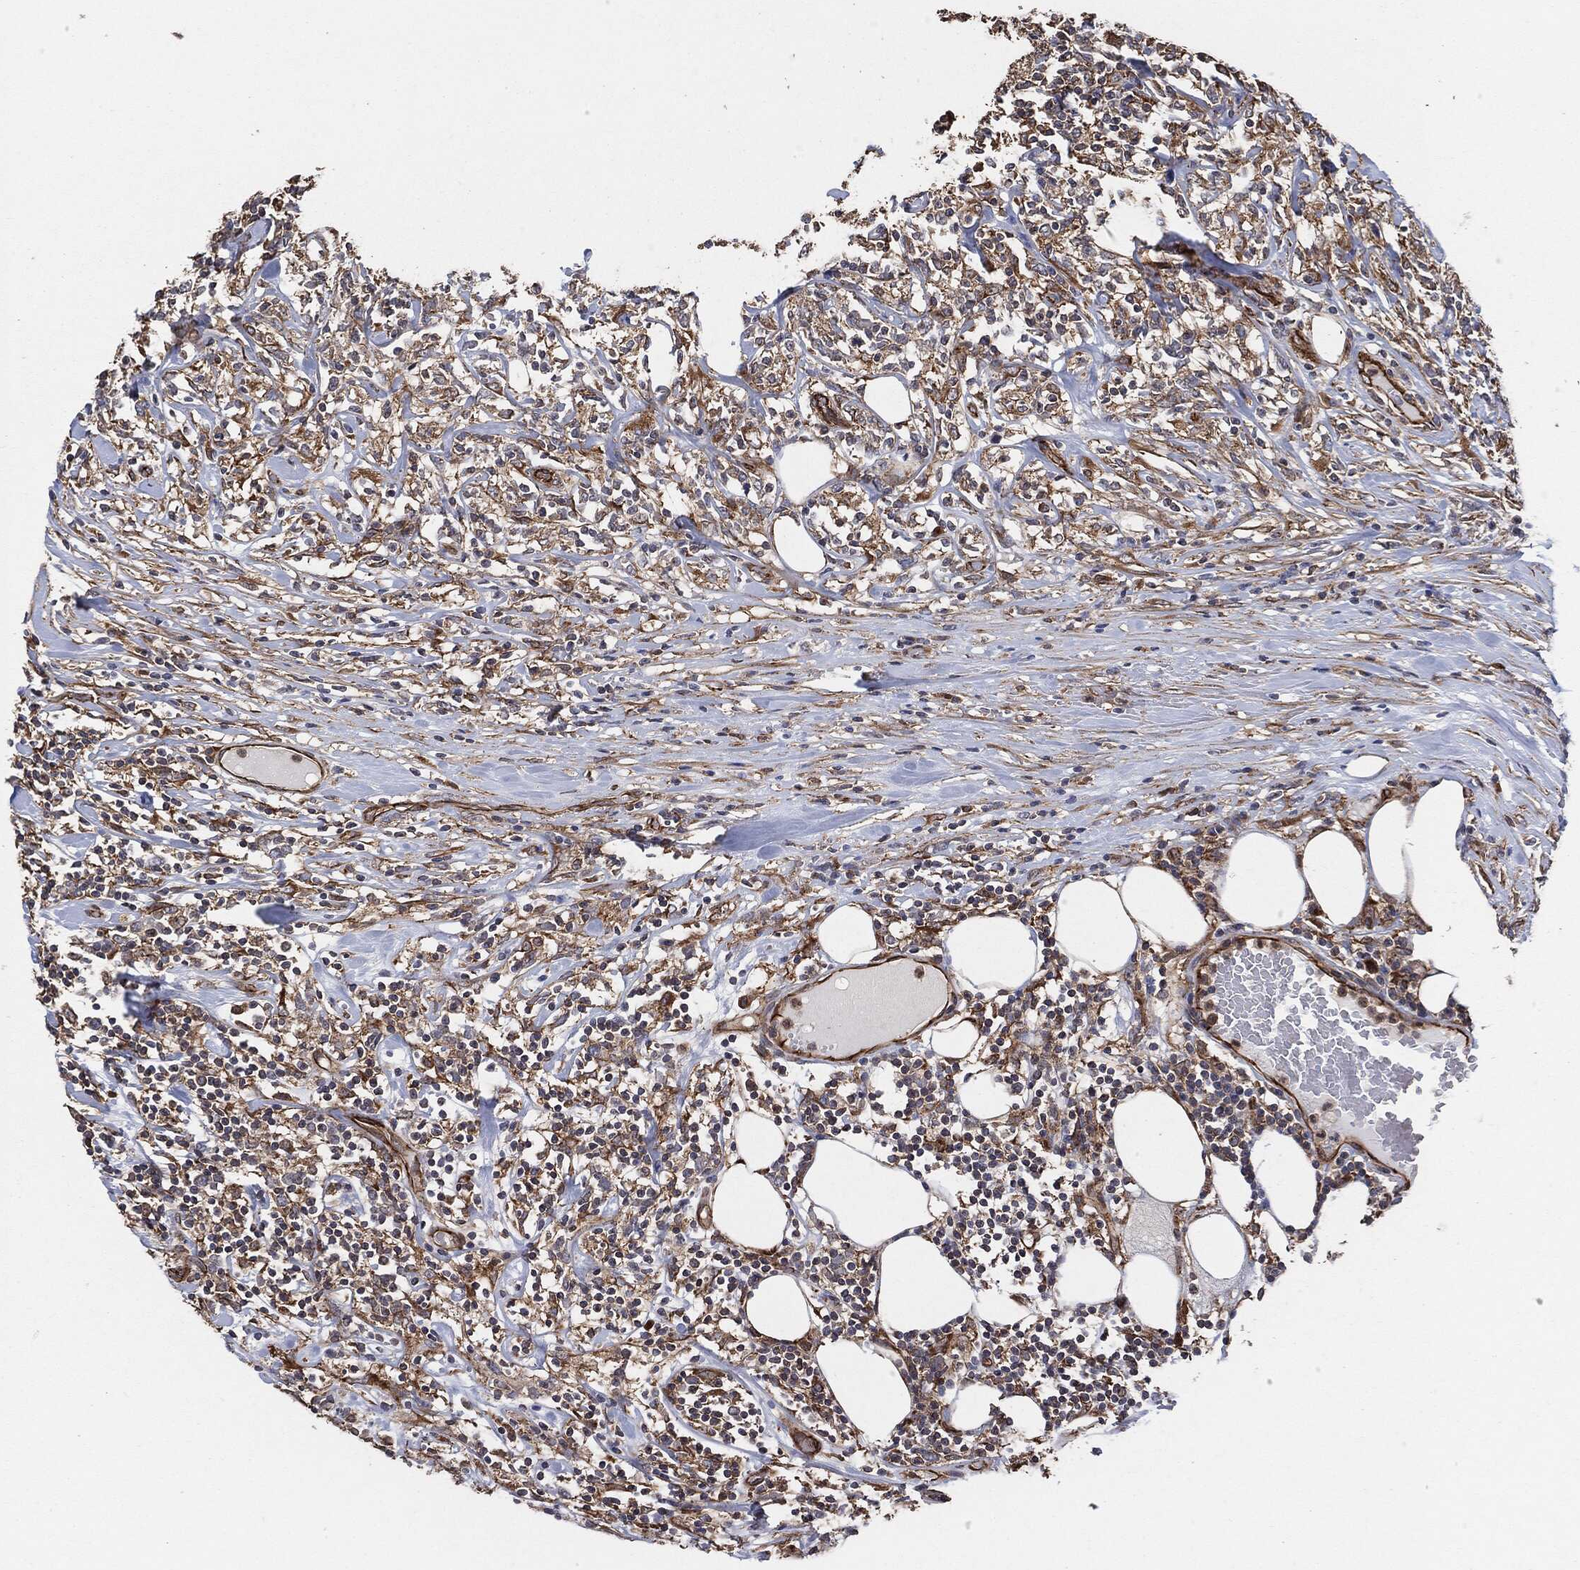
{"staining": {"intensity": "negative", "quantity": "none", "location": "none"}, "tissue": "lymphoma", "cell_type": "Tumor cells", "image_type": "cancer", "snomed": [{"axis": "morphology", "description": "Malignant lymphoma, non-Hodgkin's type, High grade"}, {"axis": "topography", "description": "Lymph node"}], "caption": "A photomicrograph of lymphoma stained for a protein exhibits no brown staining in tumor cells.", "gene": "CTNNA1", "patient": {"sex": "female", "age": 84}}